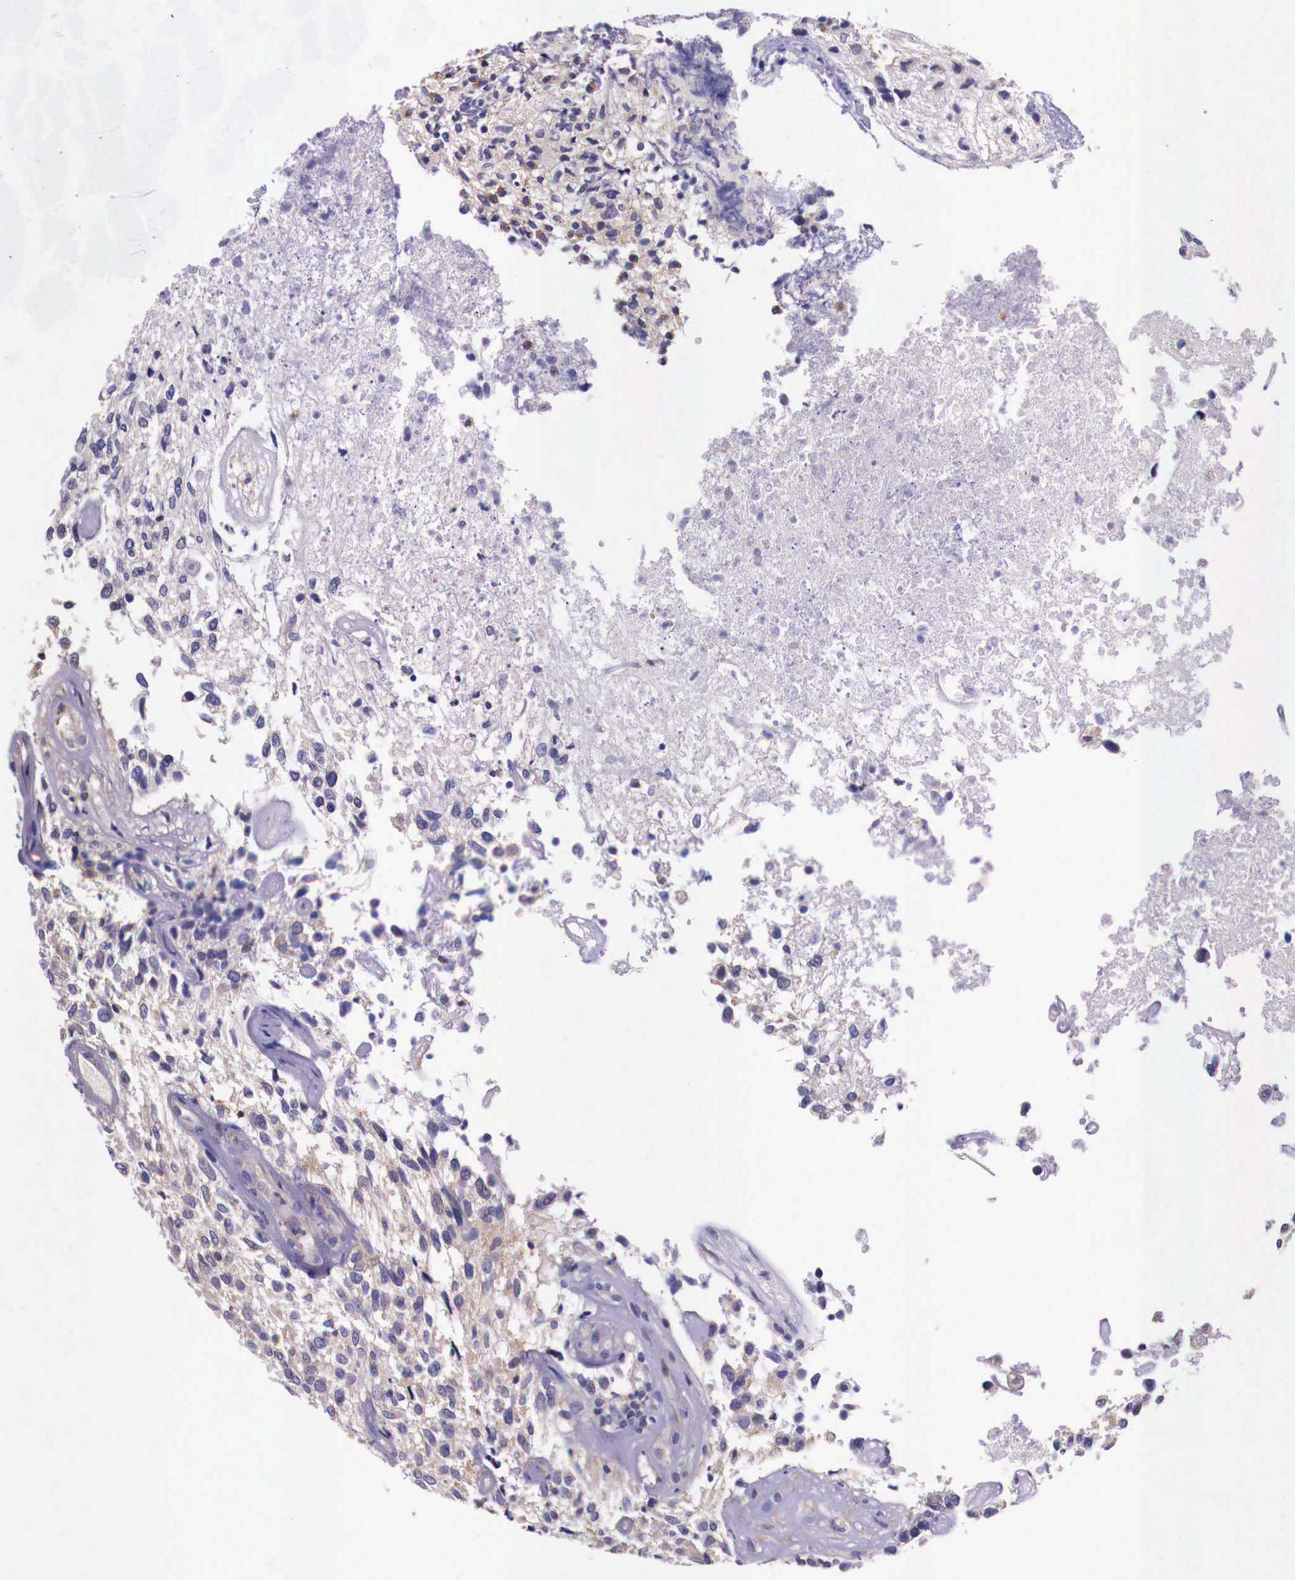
{"staining": {"intensity": "negative", "quantity": "none", "location": "none"}, "tissue": "glioma", "cell_type": "Tumor cells", "image_type": "cancer", "snomed": [{"axis": "morphology", "description": "Glioma, malignant, High grade"}, {"axis": "topography", "description": "Brain"}], "caption": "Tumor cells show no significant expression in malignant glioma (high-grade).", "gene": "GRIPAP1", "patient": {"sex": "male", "age": 77}}